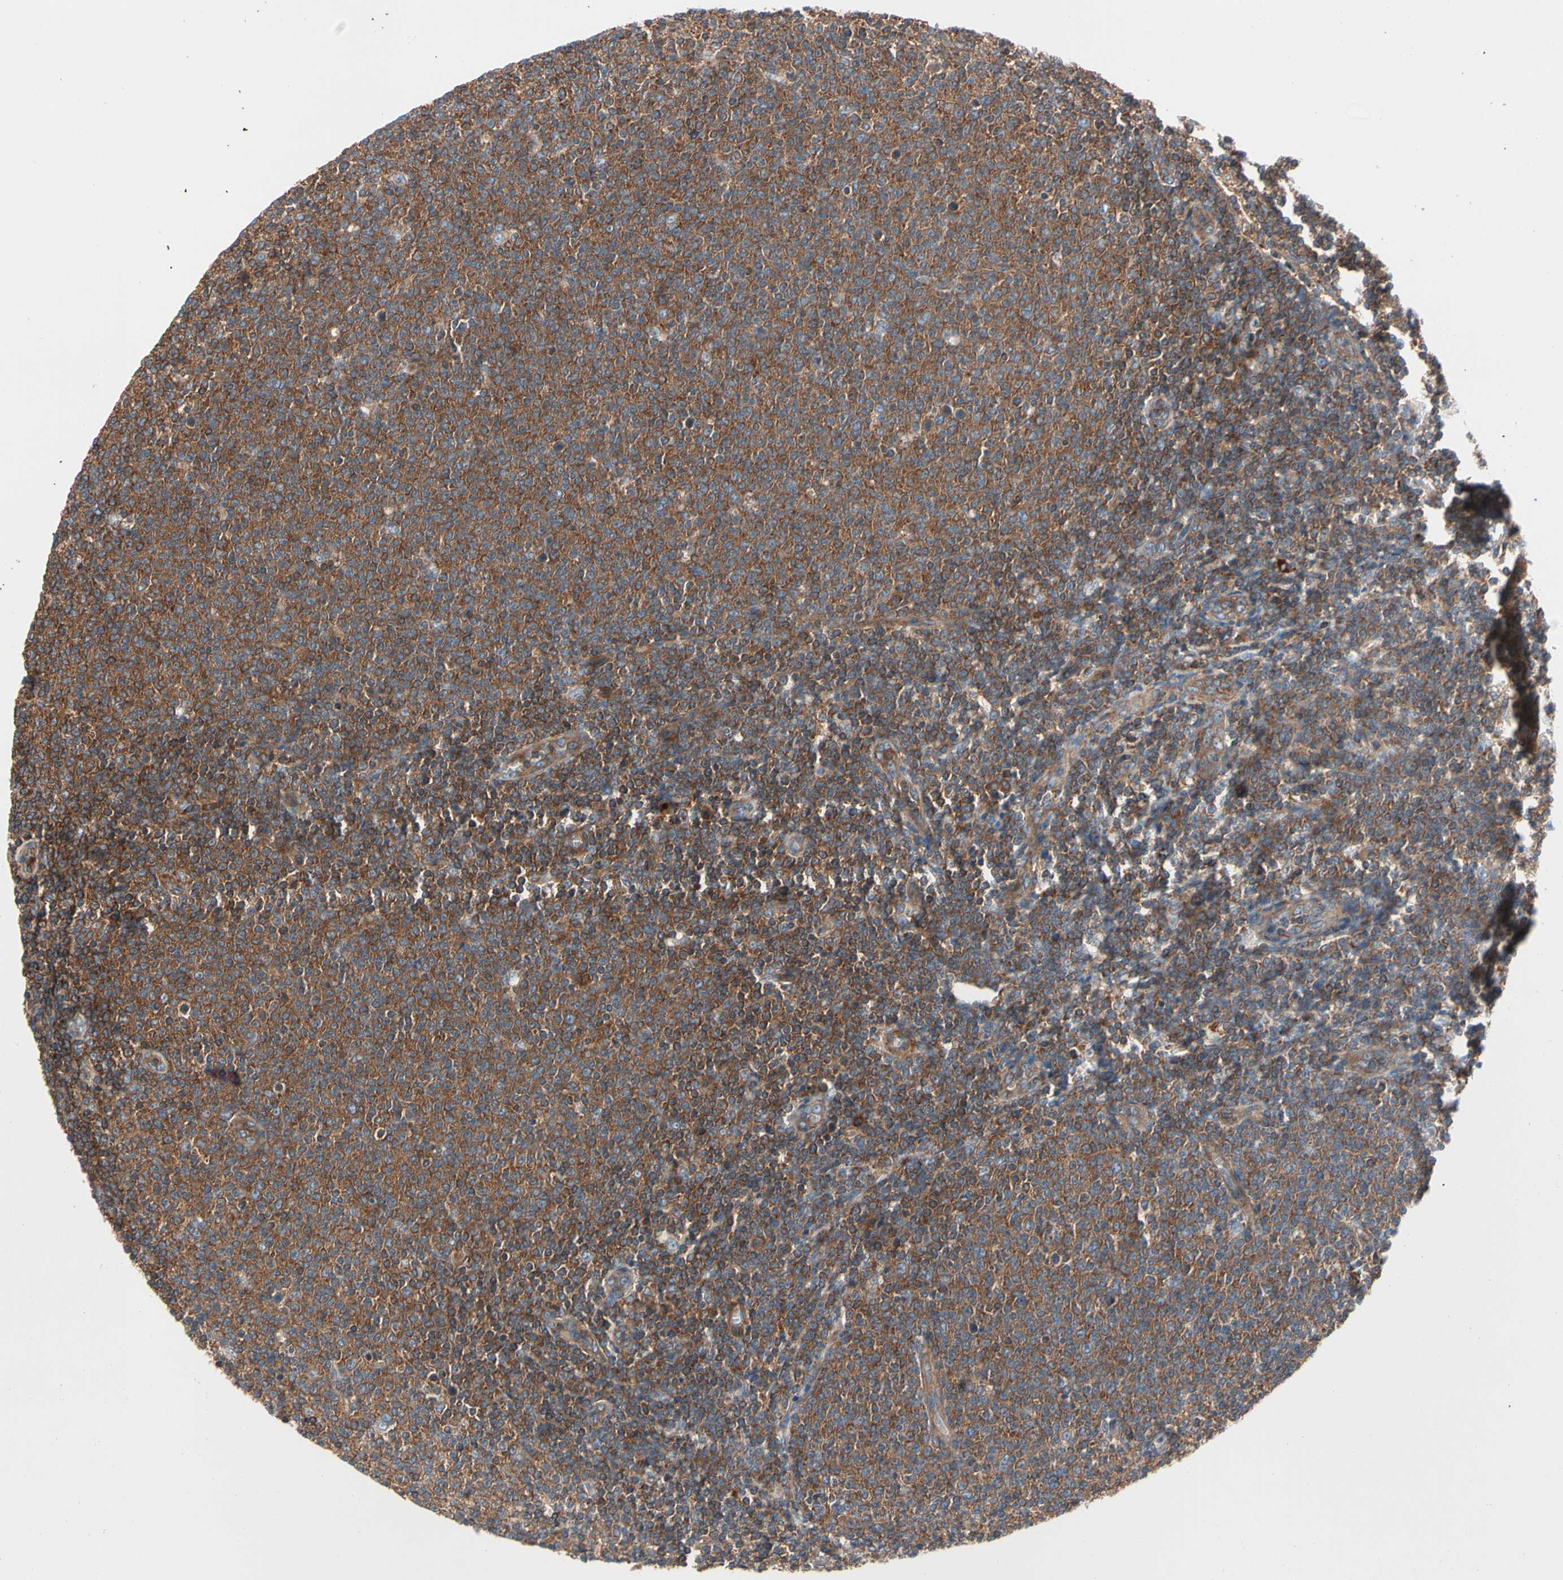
{"staining": {"intensity": "strong", "quantity": ">75%", "location": "cytoplasmic/membranous"}, "tissue": "lymphoma", "cell_type": "Tumor cells", "image_type": "cancer", "snomed": [{"axis": "morphology", "description": "Malignant lymphoma, non-Hodgkin's type, Low grade"}, {"axis": "topography", "description": "Lymph node"}], "caption": "Protein expression analysis of human lymphoma reveals strong cytoplasmic/membranous expression in approximately >75% of tumor cells. (Stains: DAB in brown, nuclei in blue, Microscopy: brightfield microscopy at high magnification).", "gene": "ROCK1", "patient": {"sex": "male", "age": 66}}